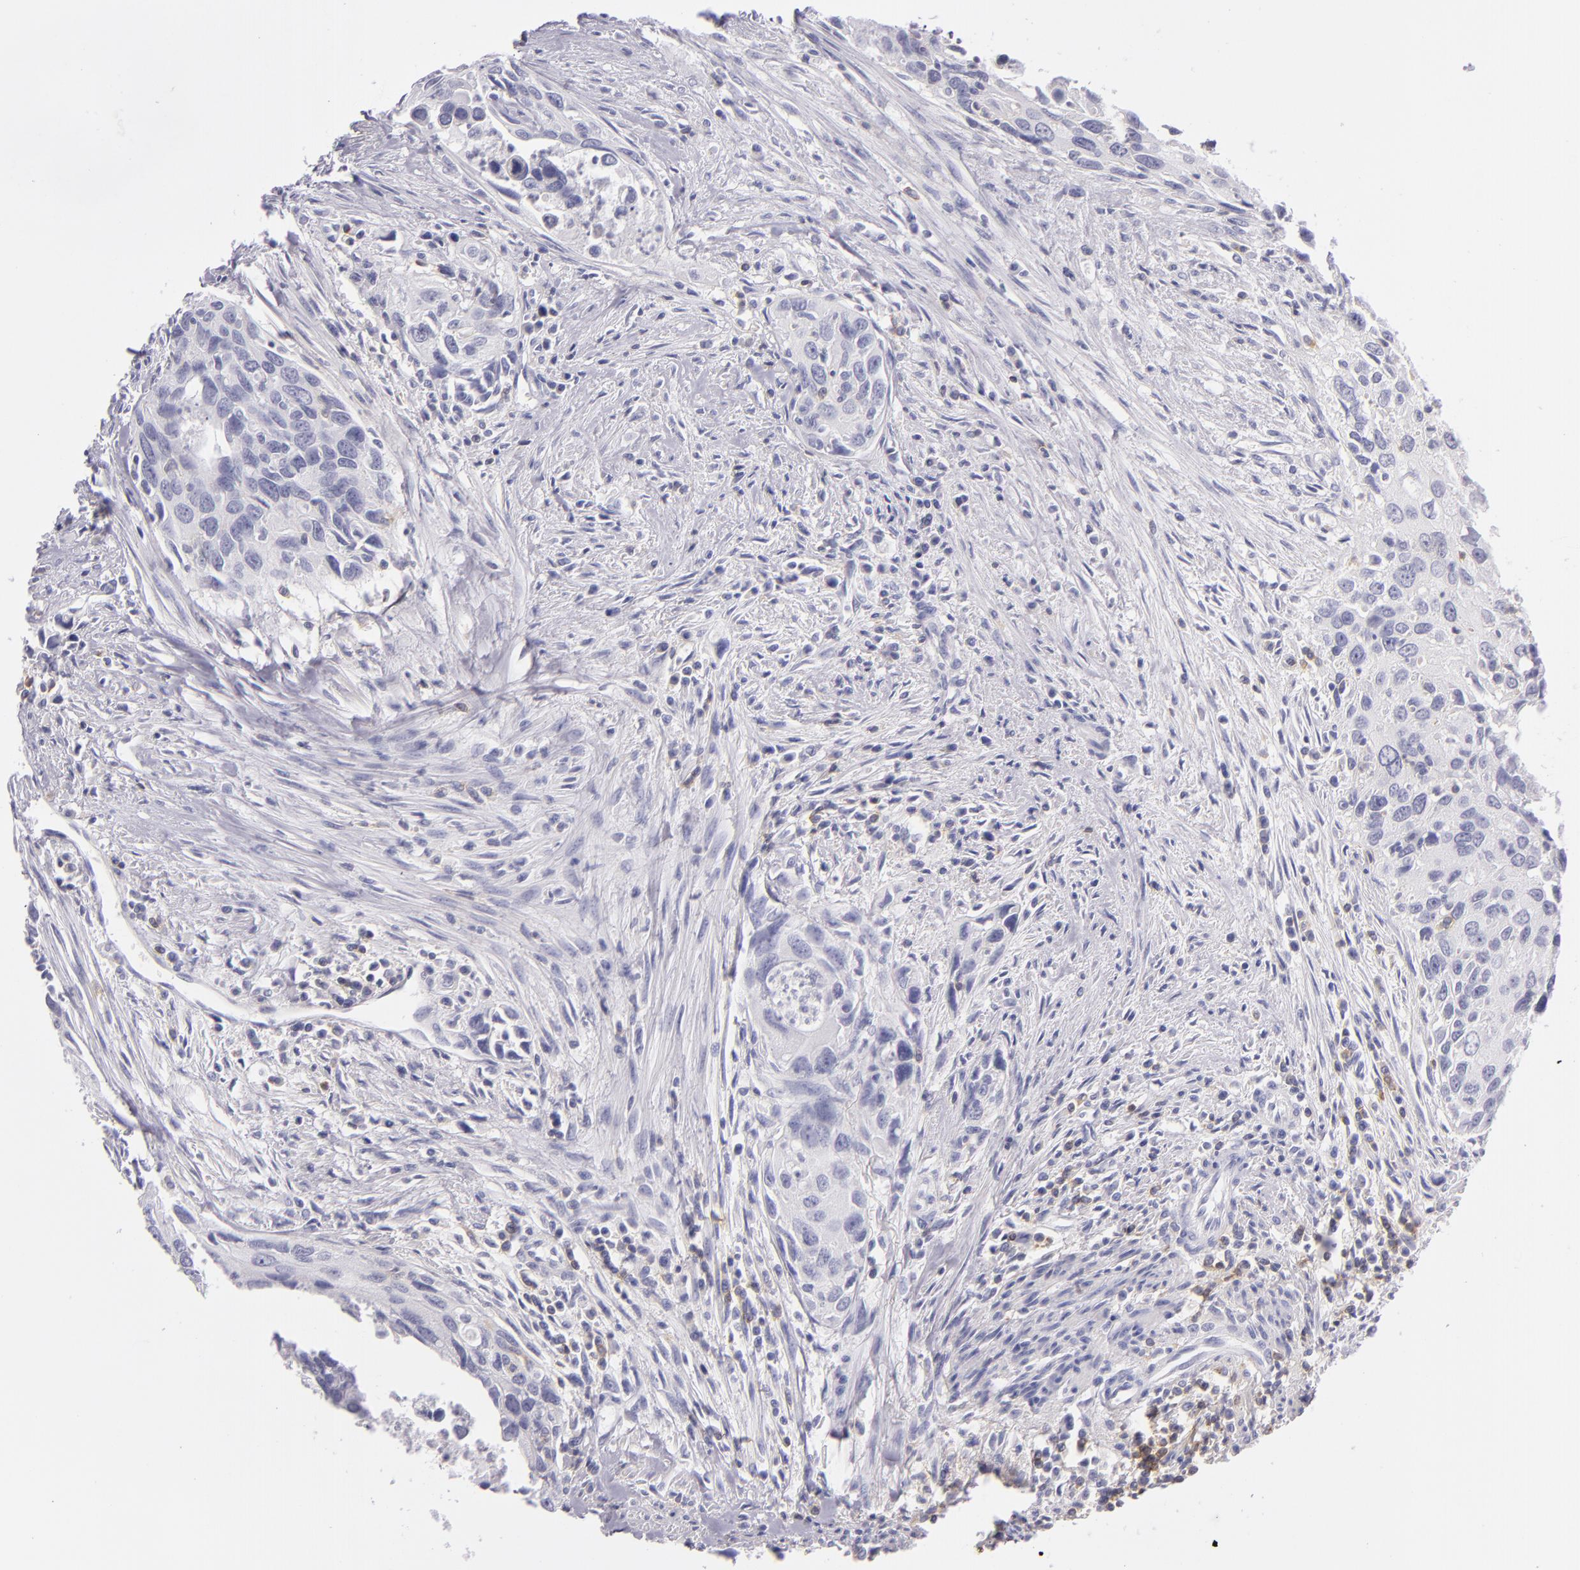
{"staining": {"intensity": "negative", "quantity": "none", "location": "none"}, "tissue": "urothelial cancer", "cell_type": "Tumor cells", "image_type": "cancer", "snomed": [{"axis": "morphology", "description": "Urothelial carcinoma, High grade"}, {"axis": "topography", "description": "Urinary bladder"}], "caption": "Urothelial cancer was stained to show a protein in brown. There is no significant staining in tumor cells.", "gene": "CD48", "patient": {"sex": "male", "age": 71}}